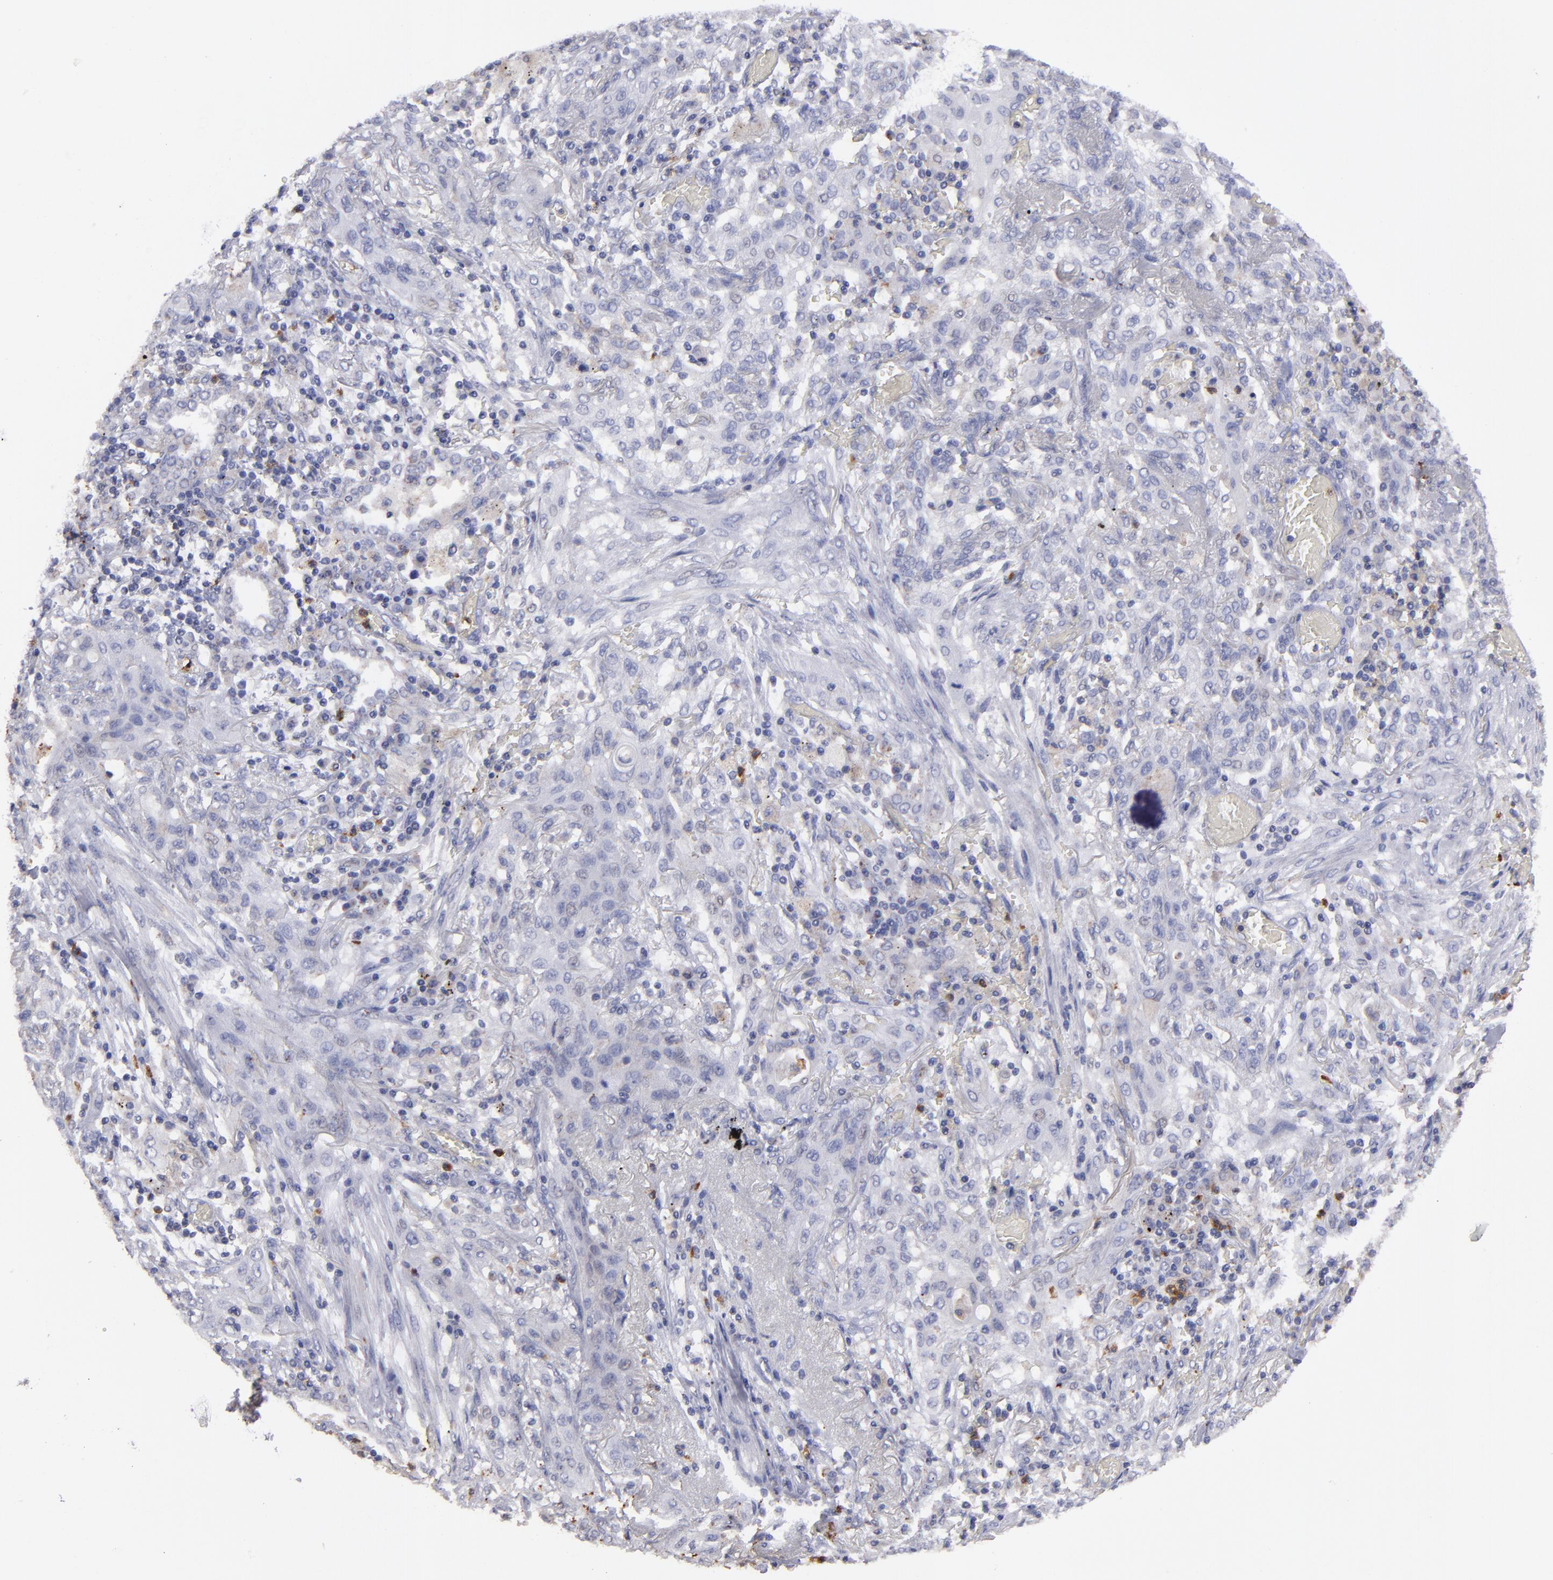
{"staining": {"intensity": "weak", "quantity": "<25%", "location": "cytoplasmic/membranous"}, "tissue": "lung cancer", "cell_type": "Tumor cells", "image_type": "cancer", "snomed": [{"axis": "morphology", "description": "Squamous cell carcinoma, NOS"}, {"axis": "topography", "description": "Lung"}], "caption": "The histopathology image reveals no significant expression in tumor cells of lung cancer (squamous cell carcinoma). (DAB (3,3'-diaminobenzidine) immunohistochemistry with hematoxylin counter stain).", "gene": "FGR", "patient": {"sex": "female", "age": 47}}